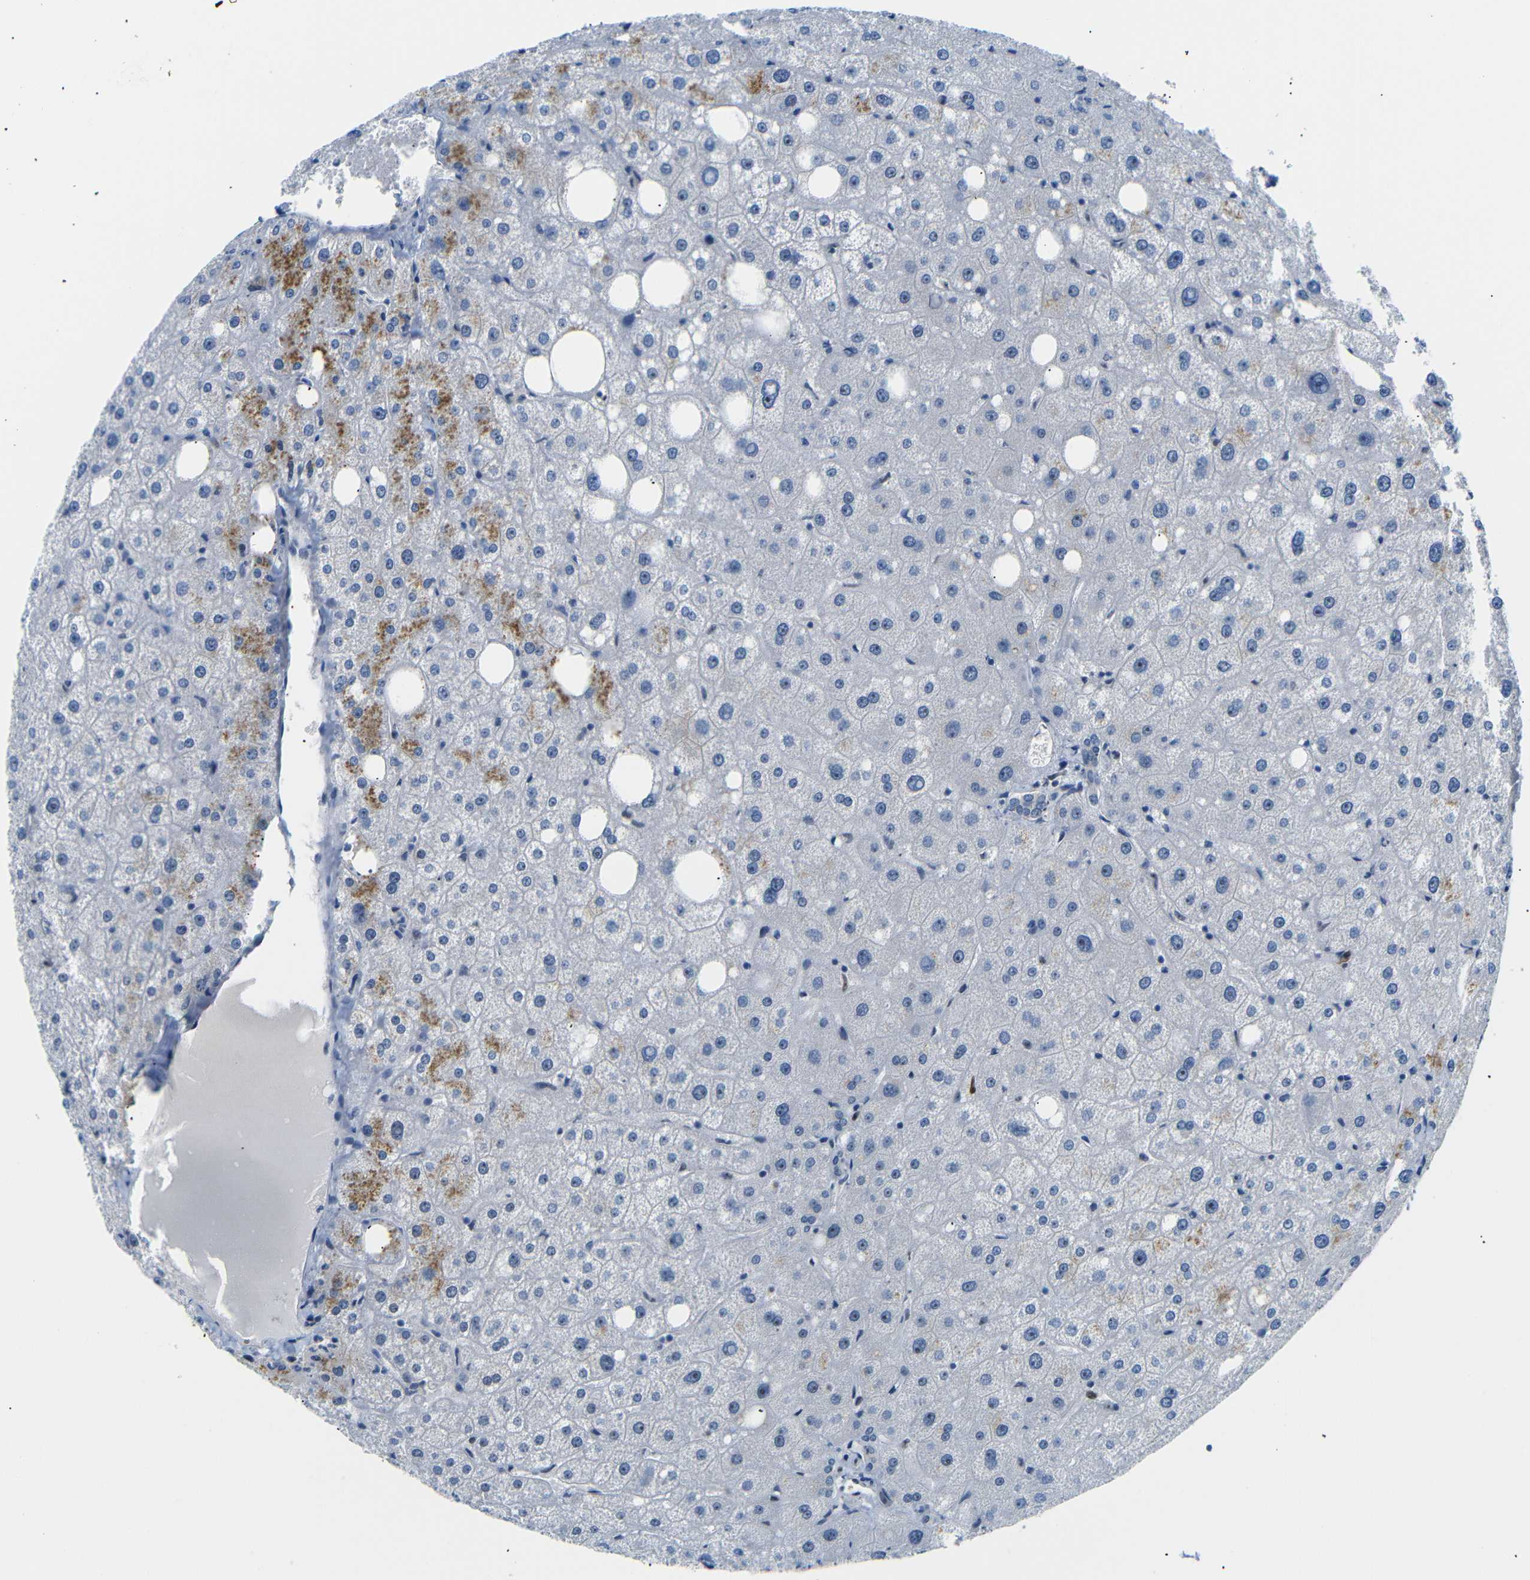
{"staining": {"intensity": "negative", "quantity": "none", "location": "none"}, "tissue": "liver", "cell_type": "Cholangiocytes", "image_type": "normal", "snomed": [{"axis": "morphology", "description": "Normal tissue, NOS"}, {"axis": "topography", "description": "Liver"}], "caption": "DAB (3,3'-diaminobenzidine) immunohistochemical staining of unremarkable human liver reveals no significant staining in cholangiocytes.", "gene": "PARN", "patient": {"sex": "male", "age": 73}}